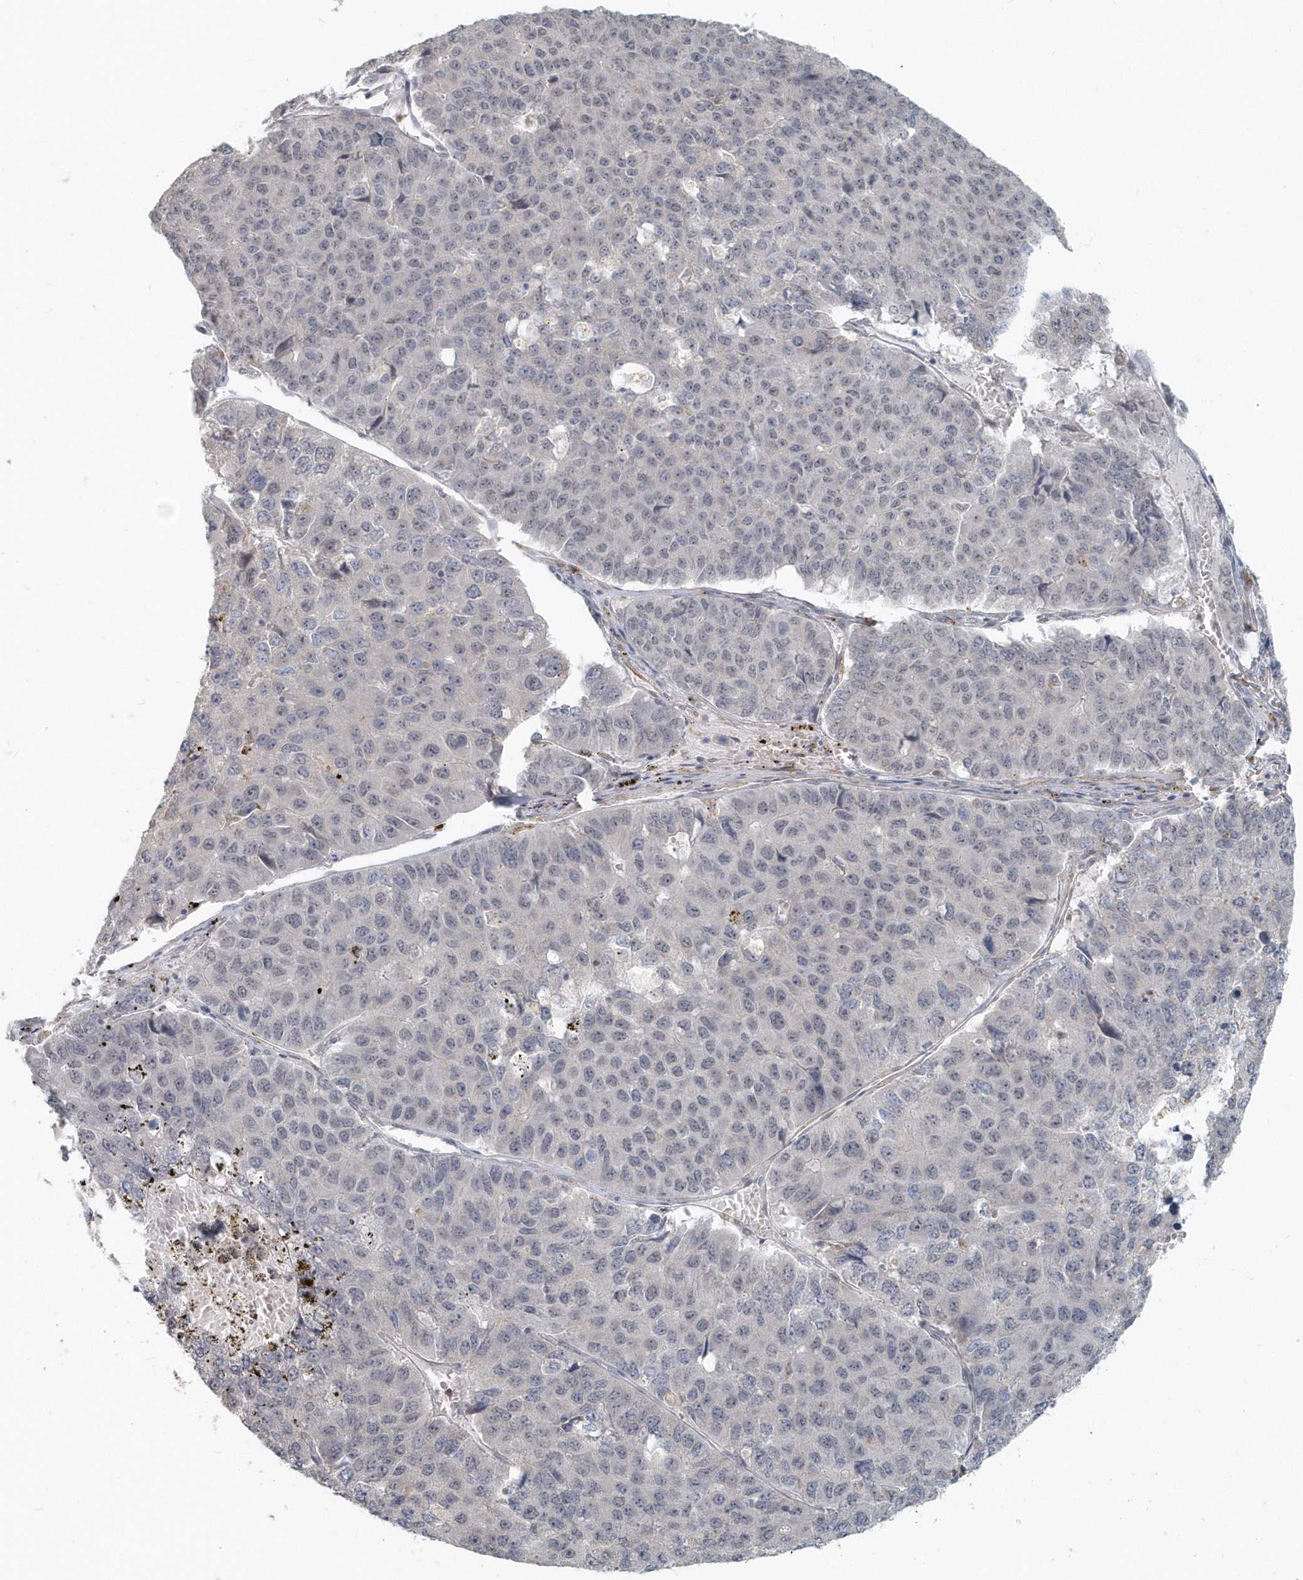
{"staining": {"intensity": "negative", "quantity": "none", "location": "none"}, "tissue": "pancreatic cancer", "cell_type": "Tumor cells", "image_type": "cancer", "snomed": [{"axis": "morphology", "description": "Adenocarcinoma, NOS"}, {"axis": "topography", "description": "Pancreas"}], "caption": "Image shows no protein expression in tumor cells of pancreatic cancer (adenocarcinoma) tissue. (IHC, brightfield microscopy, high magnification).", "gene": "NAPB", "patient": {"sex": "male", "age": 50}}